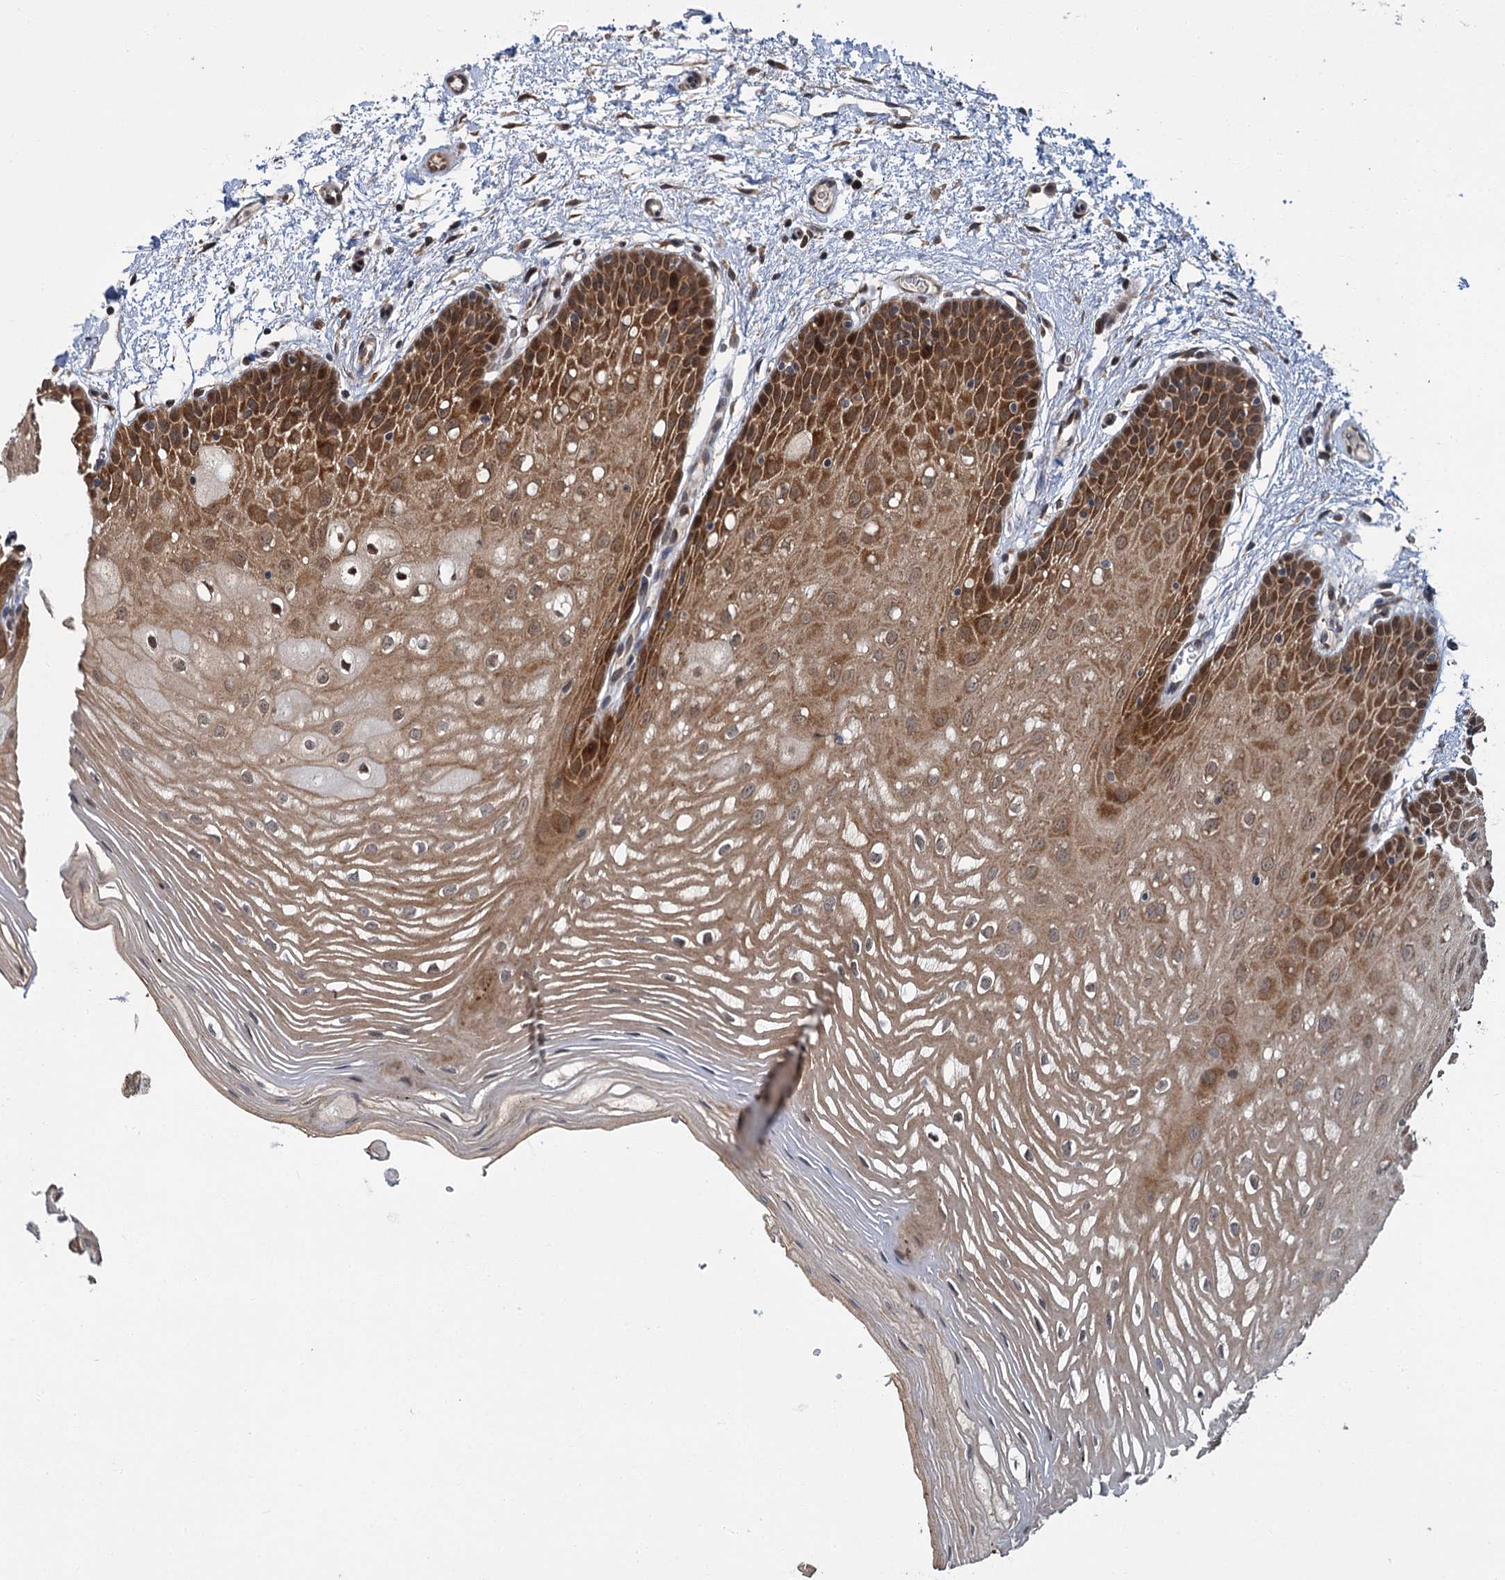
{"staining": {"intensity": "moderate", "quantity": ">75%", "location": "cytoplasmic/membranous"}, "tissue": "oral mucosa", "cell_type": "Squamous epithelial cells", "image_type": "normal", "snomed": [{"axis": "morphology", "description": "Normal tissue, NOS"}, {"axis": "topography", "description": "Oral tissue"}, {"axis": "topography", "description": "Tounge, NOS"}], "caption": "Immunohistochemical staining of unremarkable oral mucosa shows moderate cytoplasmic/membranous protein expression in about >75% of squamous epithelial cells. Using DAB (brown) and hematoxylin (blue) stains, captured at high magnification using brightfield microscopy.", "gene": "KANSL2", "patient": {"sex": "female", "age": 73}}